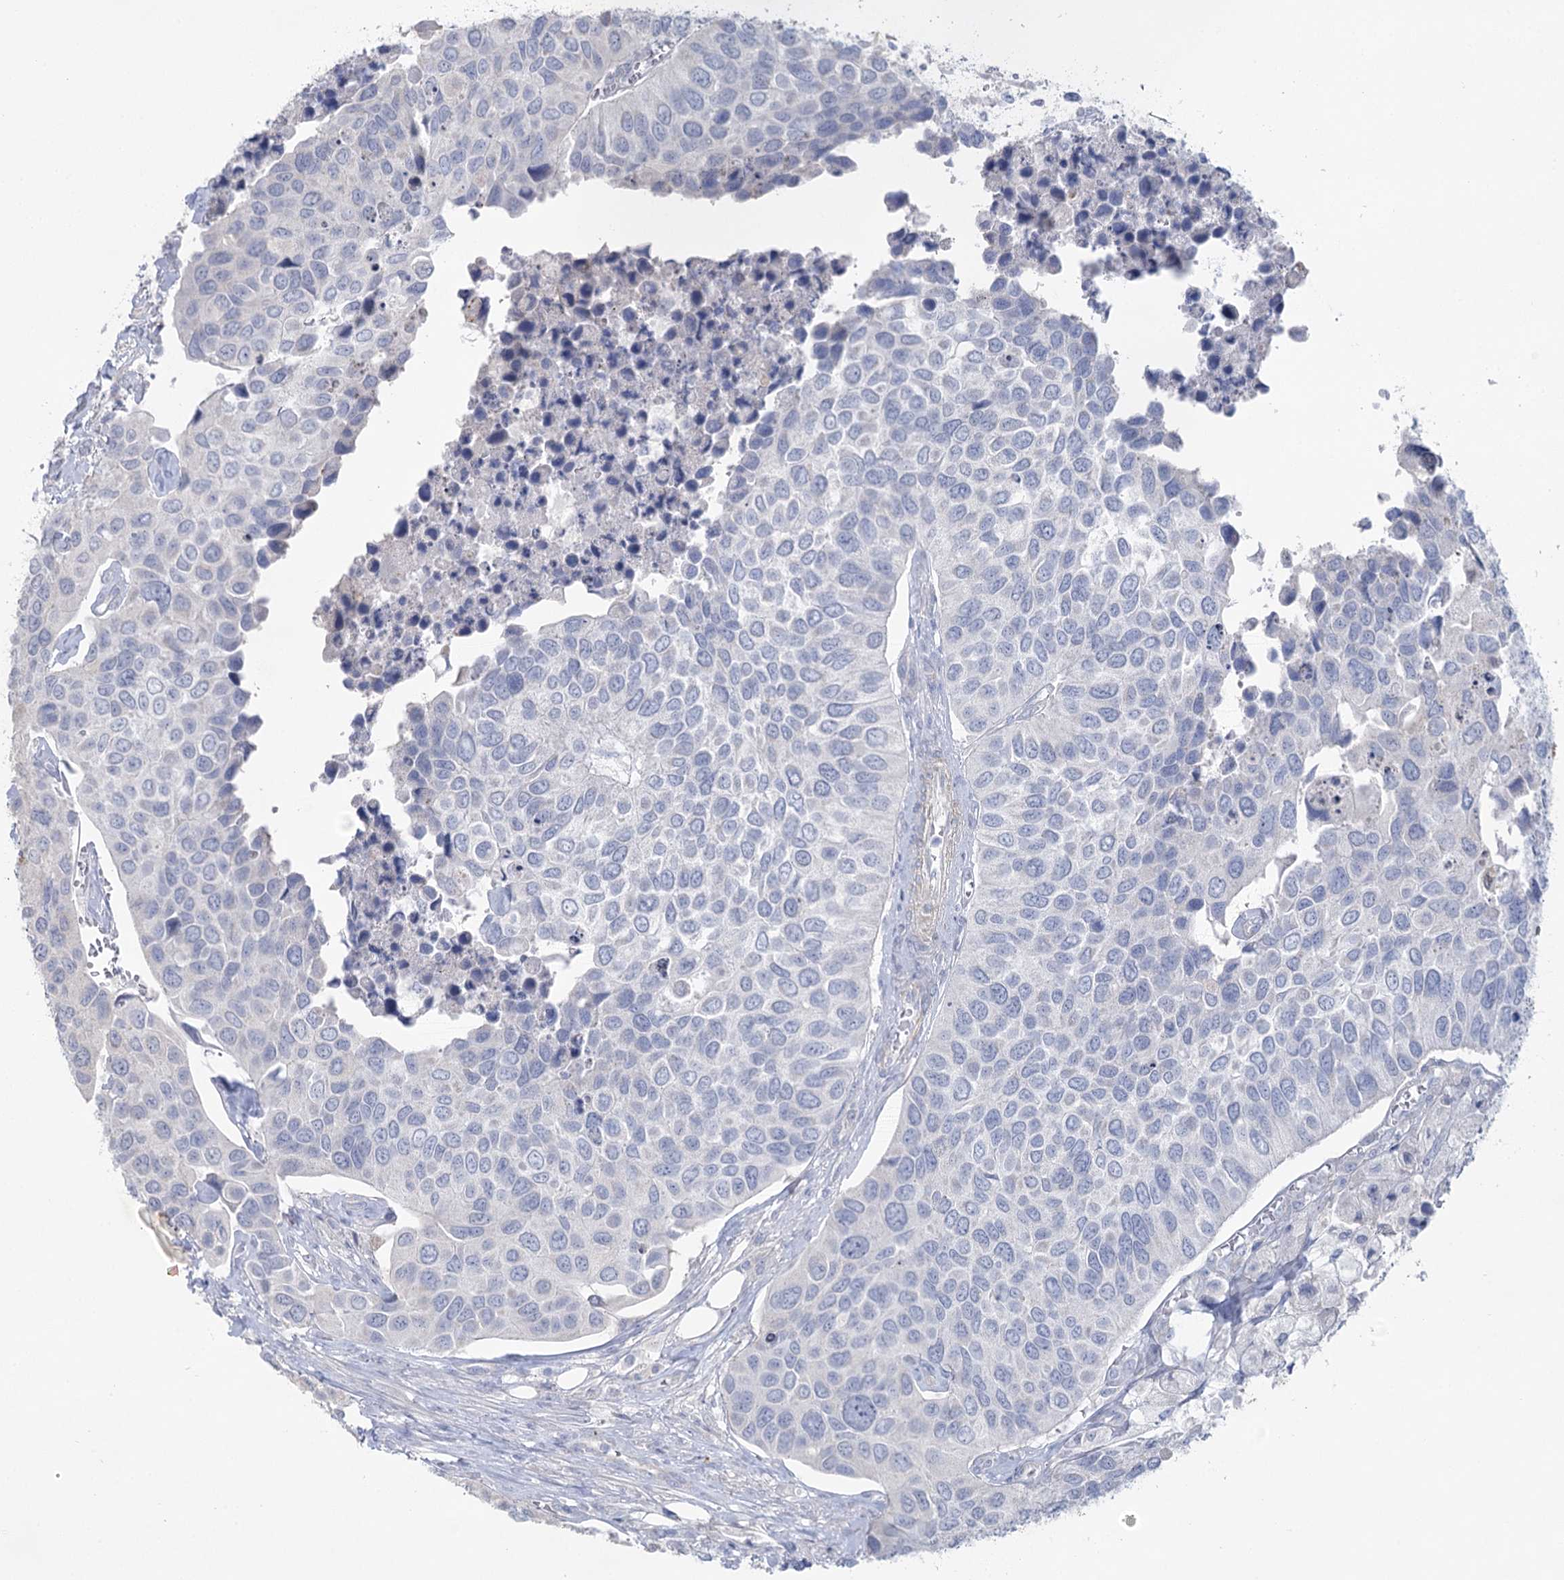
{"staining": {"intensity": "negative", "quantity": "none", "location": "none"}, "tissue": "urothelial cancer", "cell_type": "Tumor cells", "image_type": "cancer", "snomed": [{"axis": "morphology", "description": "Urothelial carcinoma, High grade"}, {"axis": "topography", "description": "Urinary bladder"}], "caption": "Immunohistochemistry image of urothelial carcinoma (high-grade) stained for a protein (brown), which displays no staining in tumor cells. (DAB (3,3'-diaminobenzidine) IHC visualized using brightfield microscopy, high magnification).", "gene": "CCDC88A", "patient": {"sex": "male", "age": 74}}